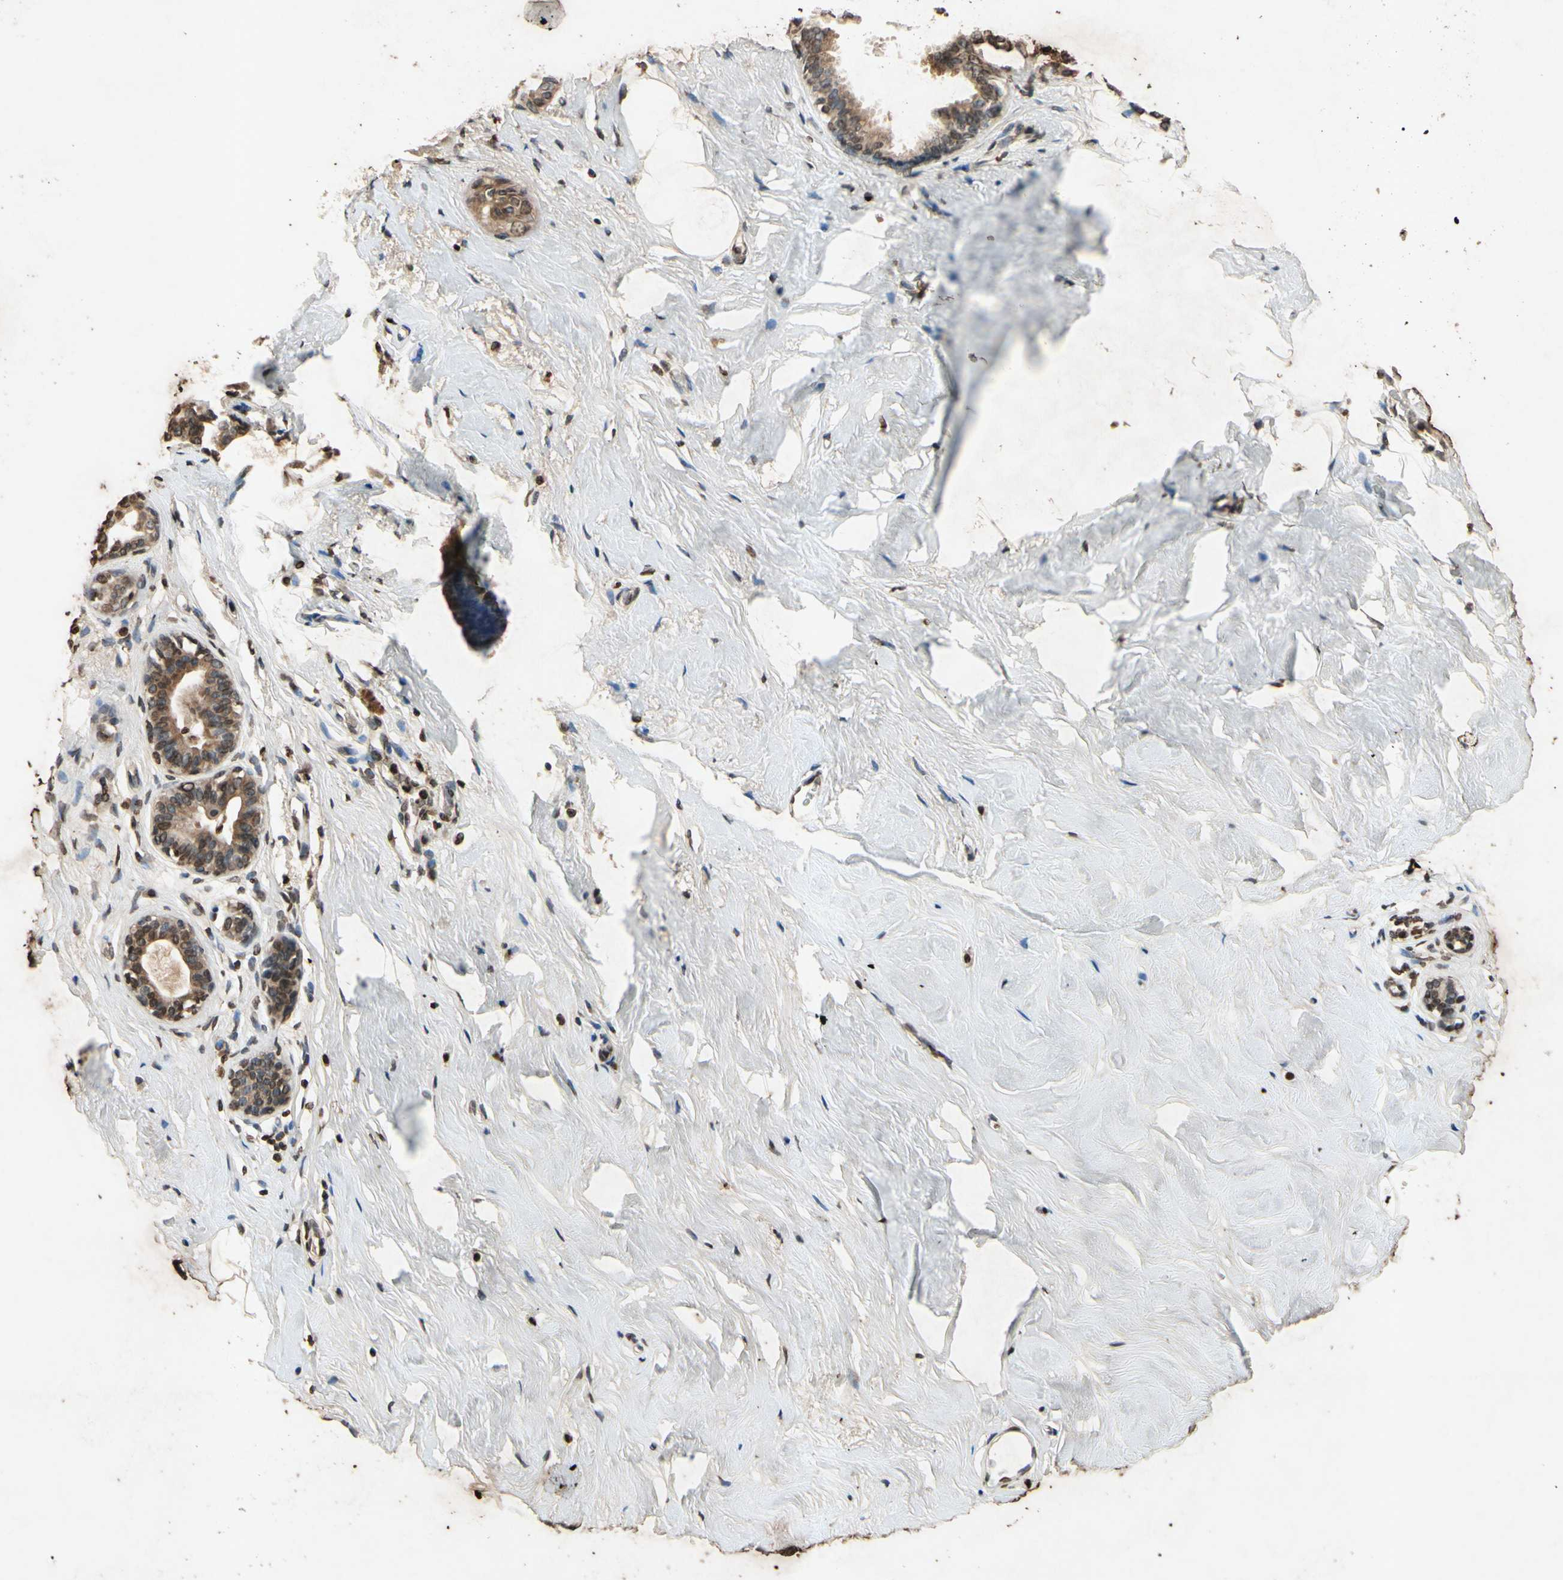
{"staining": {"intensity": "moderate", "quantity": ">75%", "location": "nuclear"}, "tissue": "breast", "cell_type": "Adipocytes", "image_type": "normal", "snomed": [{"axis": "morphology", "description": "Normal tissue, NOS"}, {"axis": "topography", "description": "Breast"}], "caption": "Immunohistochemical staining of benign breast demonstrates >75% levels of moderate nuclear protein staining in about >75% of adipocytes.", "gene": "HOXB3", "patient": {"sex": "female", "age": 75}}